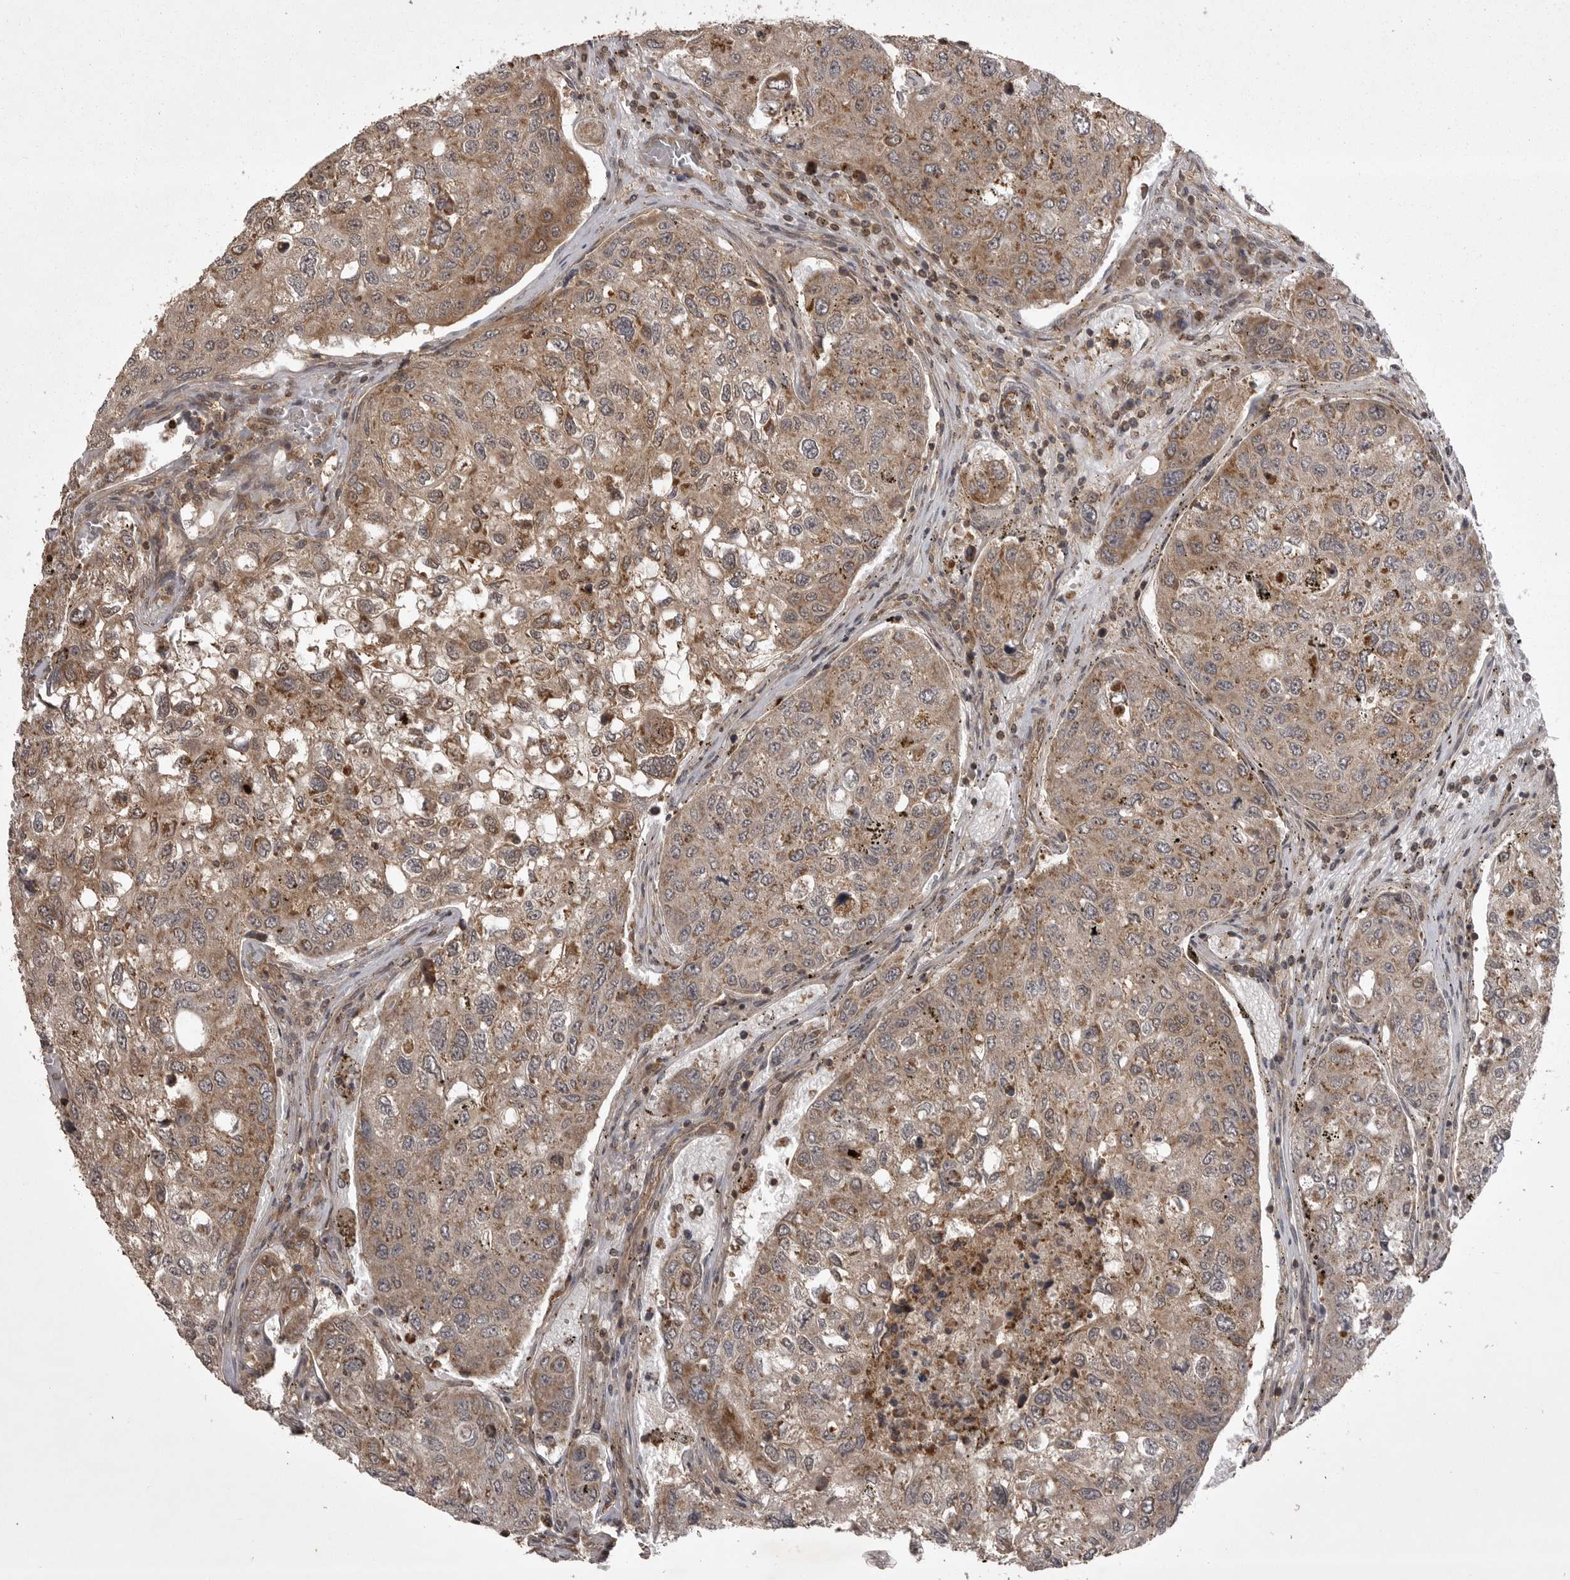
{"staining": {"intensity": "moderate", "quantity": ">75%", "location": "cytoplasmic/membranous"}, "tissue": "urothelial cancer", "cell_type": "Tumor cells", "image_type": "cancer", "snomed": [{"axis": "morphology", "description": "Urothelial carcinoma, High grade"}, {"axis": "topography", "description": "Lymph node"}, {"axis": "topography", "description": "Urinary bladder"}], "caption": "Moderate cytoplasmic/membranous staining for a protein is seen in approximately >75% of tumor cells of urothelial cancer using immunohistochemistry (IHC).", "gene": "STK24", "patient": {"sex": "male", "age": 51}}